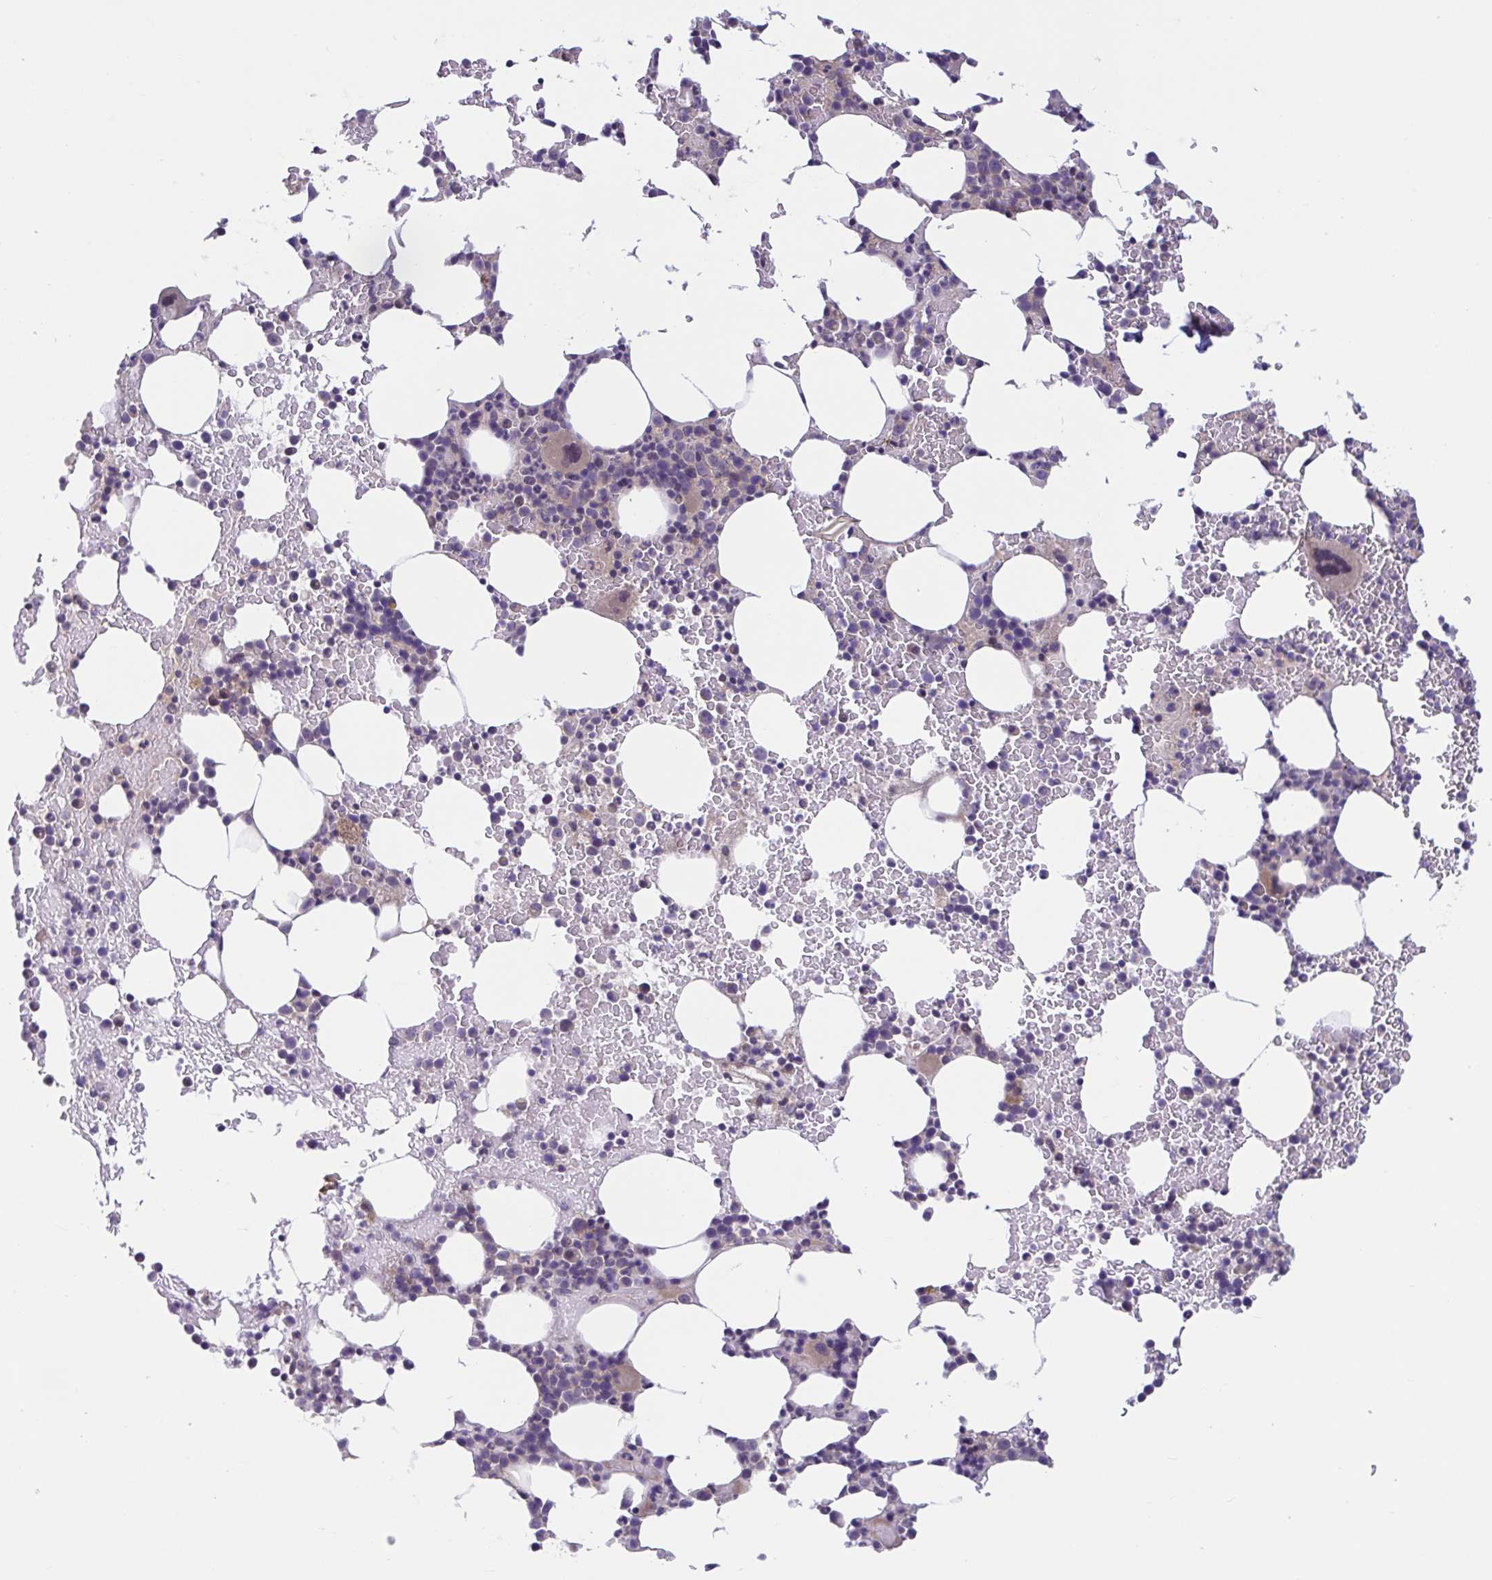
{"staining": {"intensity": "weak", "quantity": "<25%", "location": "cytoplasmic/membranous"}, "tissue": "bone marrow", "cell_type": "Hematopoietic cells", "image_type": "normal", "snomed": [{"axis": "morphology", "description": "Normal tissue, NOS"}, {"axis": "topography", "description": "Bone marrow"}], "caption": "DAB immunohistochemical staining of benign bone marrow shows no significant positivity in hematopoietic cells. (Brightfield microscopy of DAB (3,3'-diaminobenzidine) immunohistochemistry at high magnification).", "gene": "TTC7B", "patient": {"sex": "female", "age": 62}}